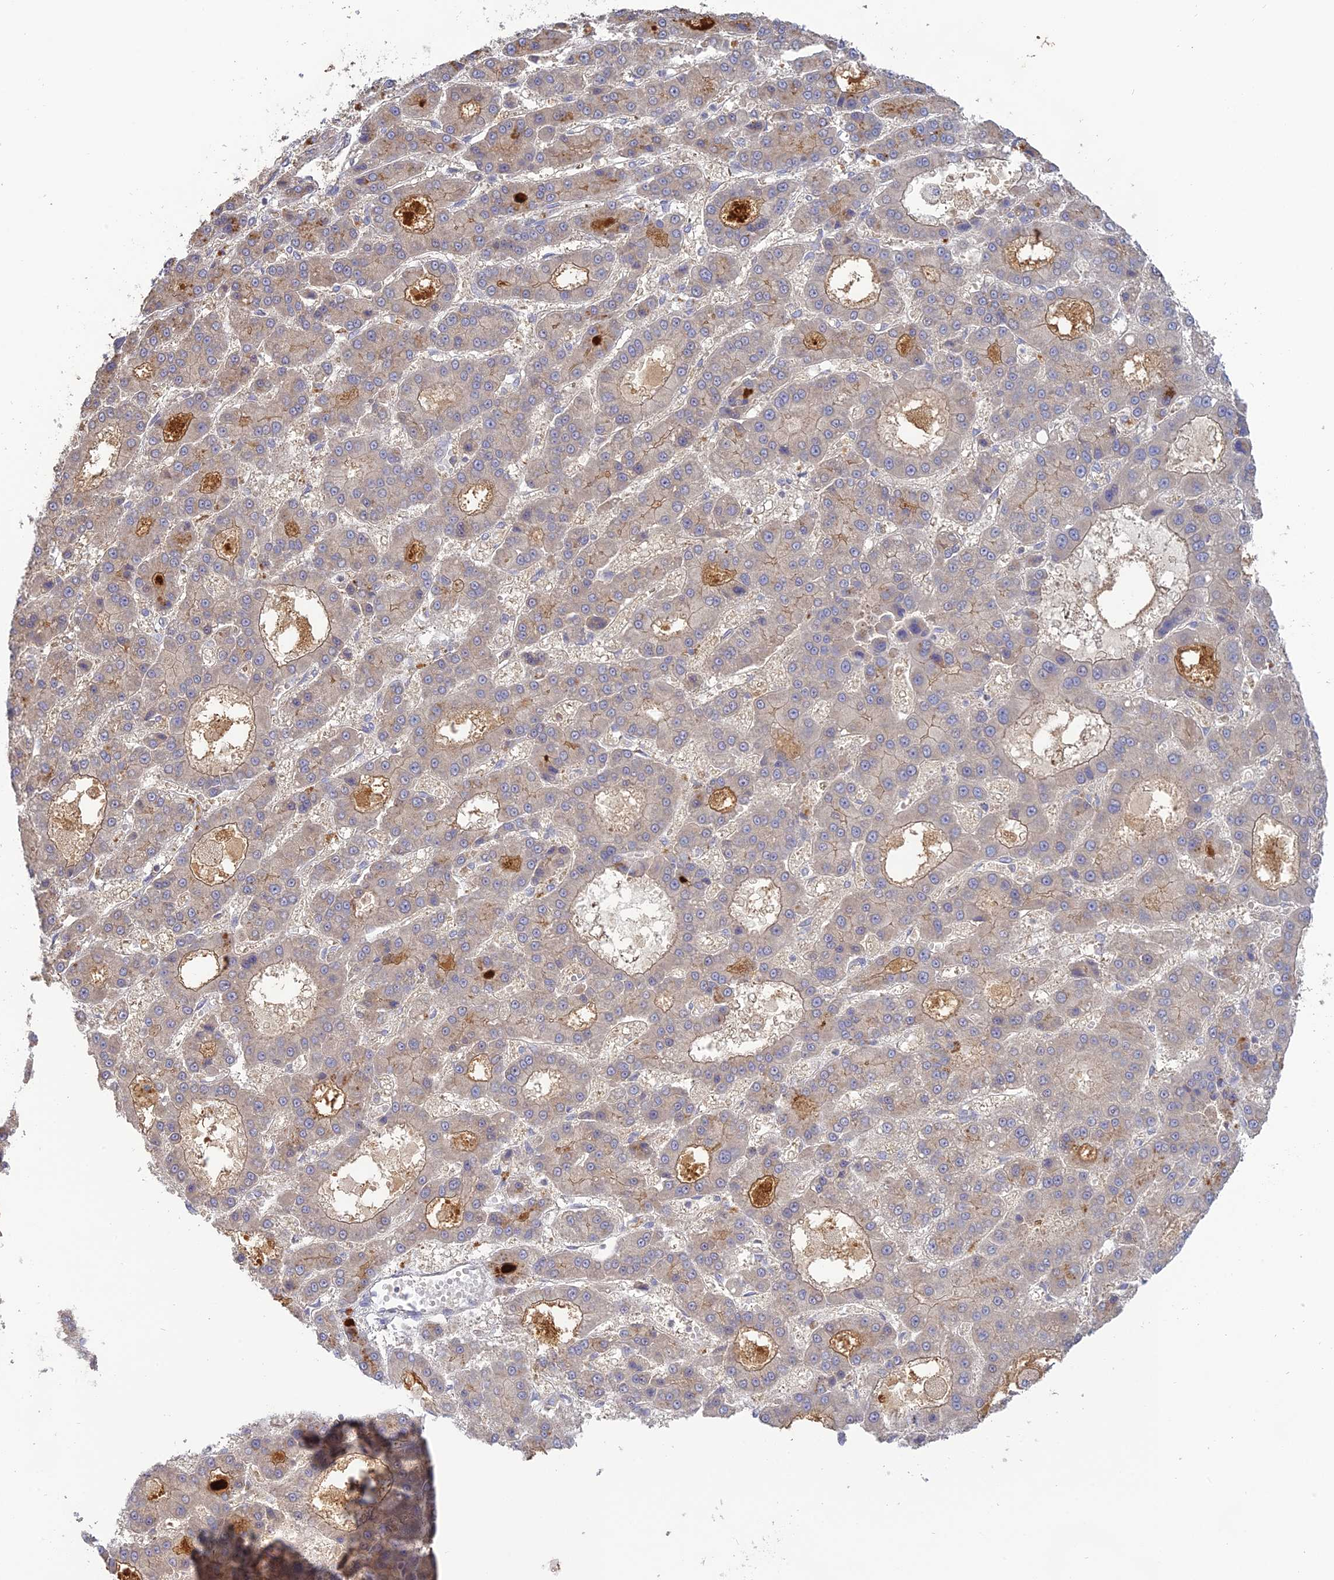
{"staining": {"intensity": "weak", "quantity": "<25%", "location": "cytoplasmic/membranous"}, "tissue": "liver cancer", "cell_type": "Tumor cells", "image_type": "cancer", "snomed": [{"axis": "morphology", "description": "Carcinoma, Hepatocellular, NOS"}, {"axis": "topography", "description": "Liver"}], "caption": "This is an IHC histopathology image of liver cancer. There is no expression in tumor cells.", "gene": "SFT2D2", "patient": {"sex": "male", "age": 70}}